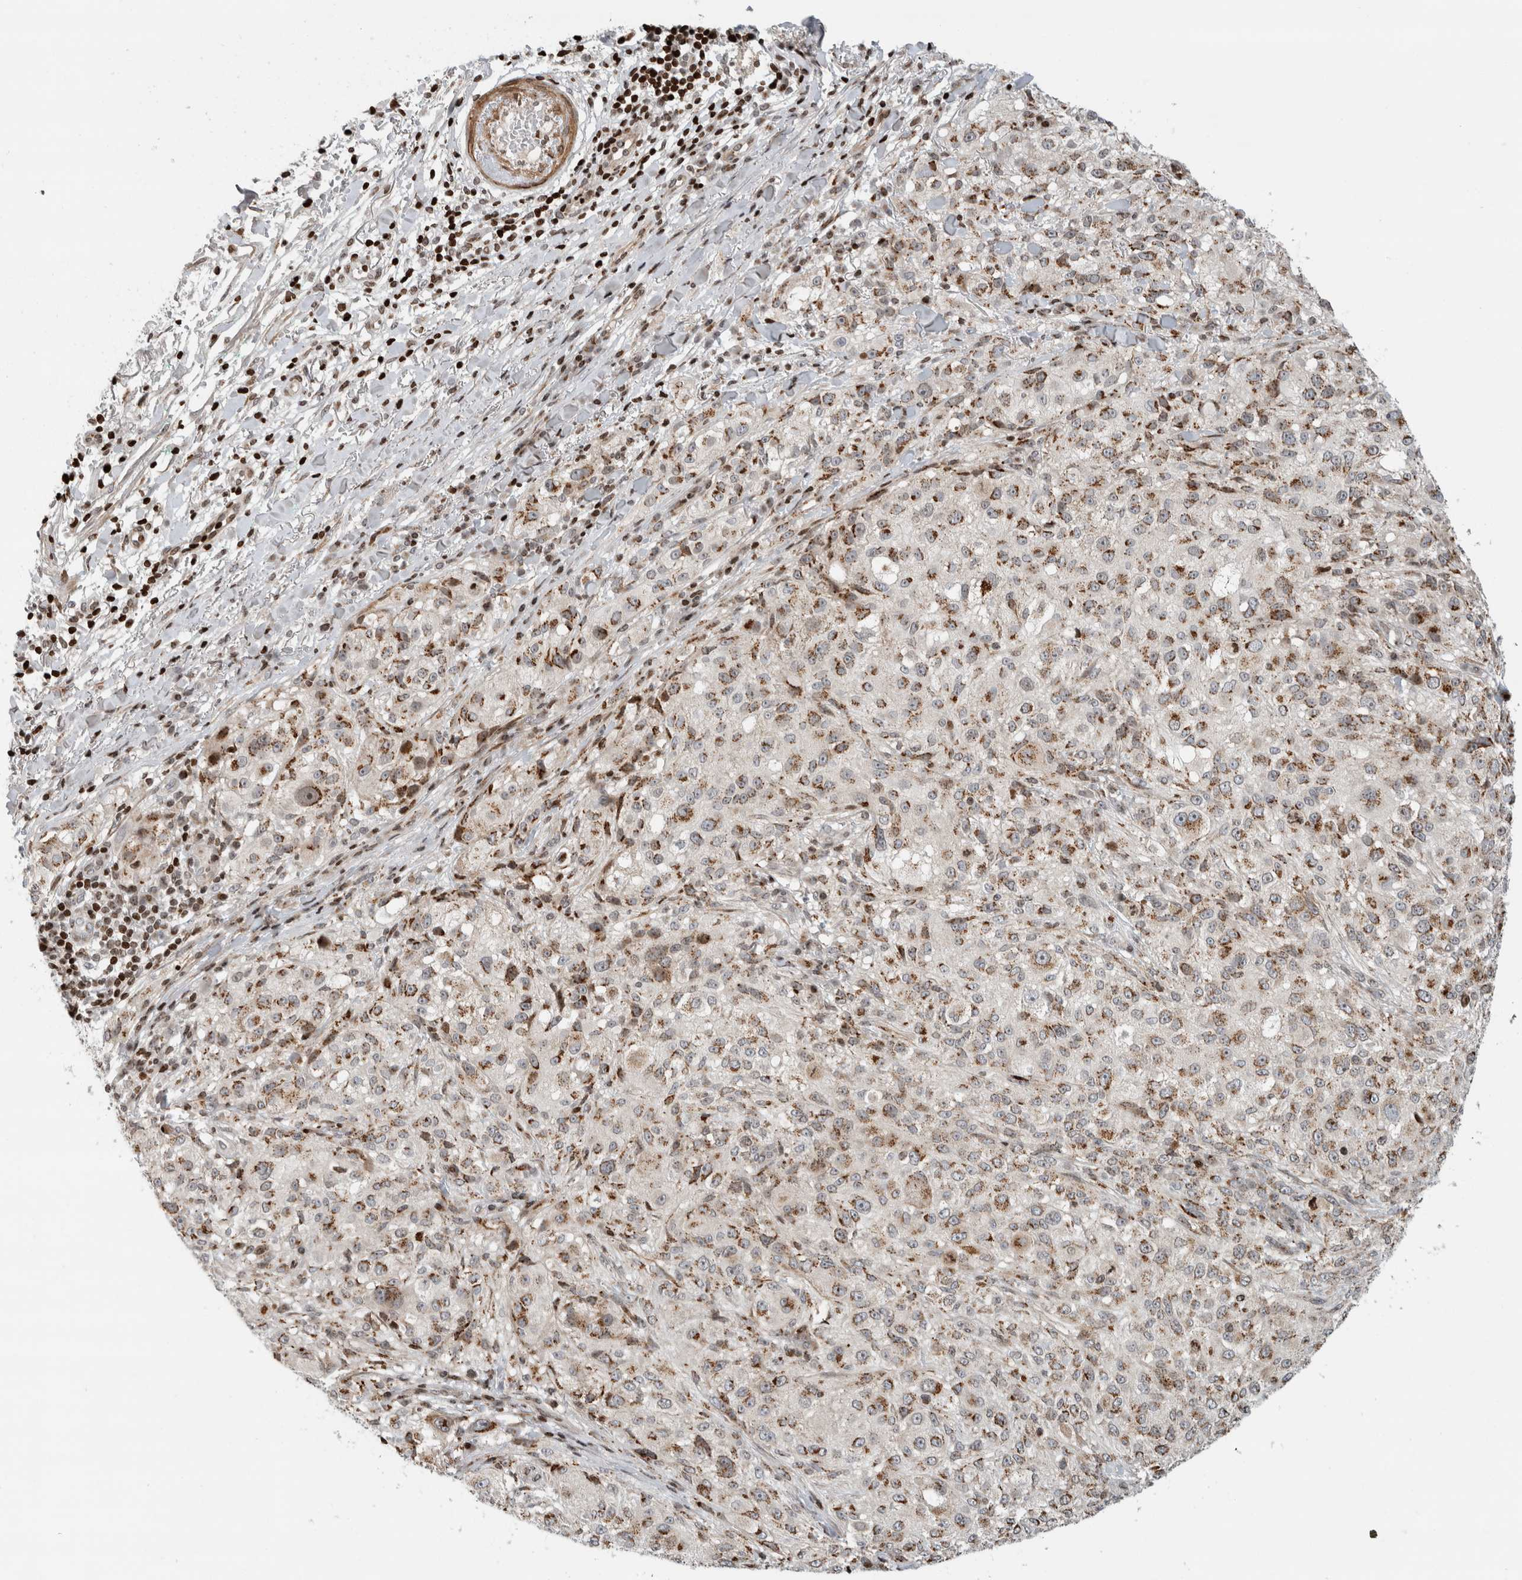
{"staining": {"intensity": "moderate", "quantity": ">75%", "location": "cytoplasmic/membranous"}, "tissue": "melanoma", "cell_type": "Tumor cells", "image_type": "cancer", "snomed": [{"axis": "morphology", "description": "Necrosis, NOS"}, {"axis": "morphology", "description": "Malignant melanoma, NOS"}, {"axis": "topography", "description": "Skin"}], "caption": "This photomicrograph exhibits immunohistochemistry staining of melanoma, with medium moderate cytoplasmic/membranous positivity in about >75% of tumor cells.", "gene": "GINS4", "patient": {"sex": "female", "age": 87}}